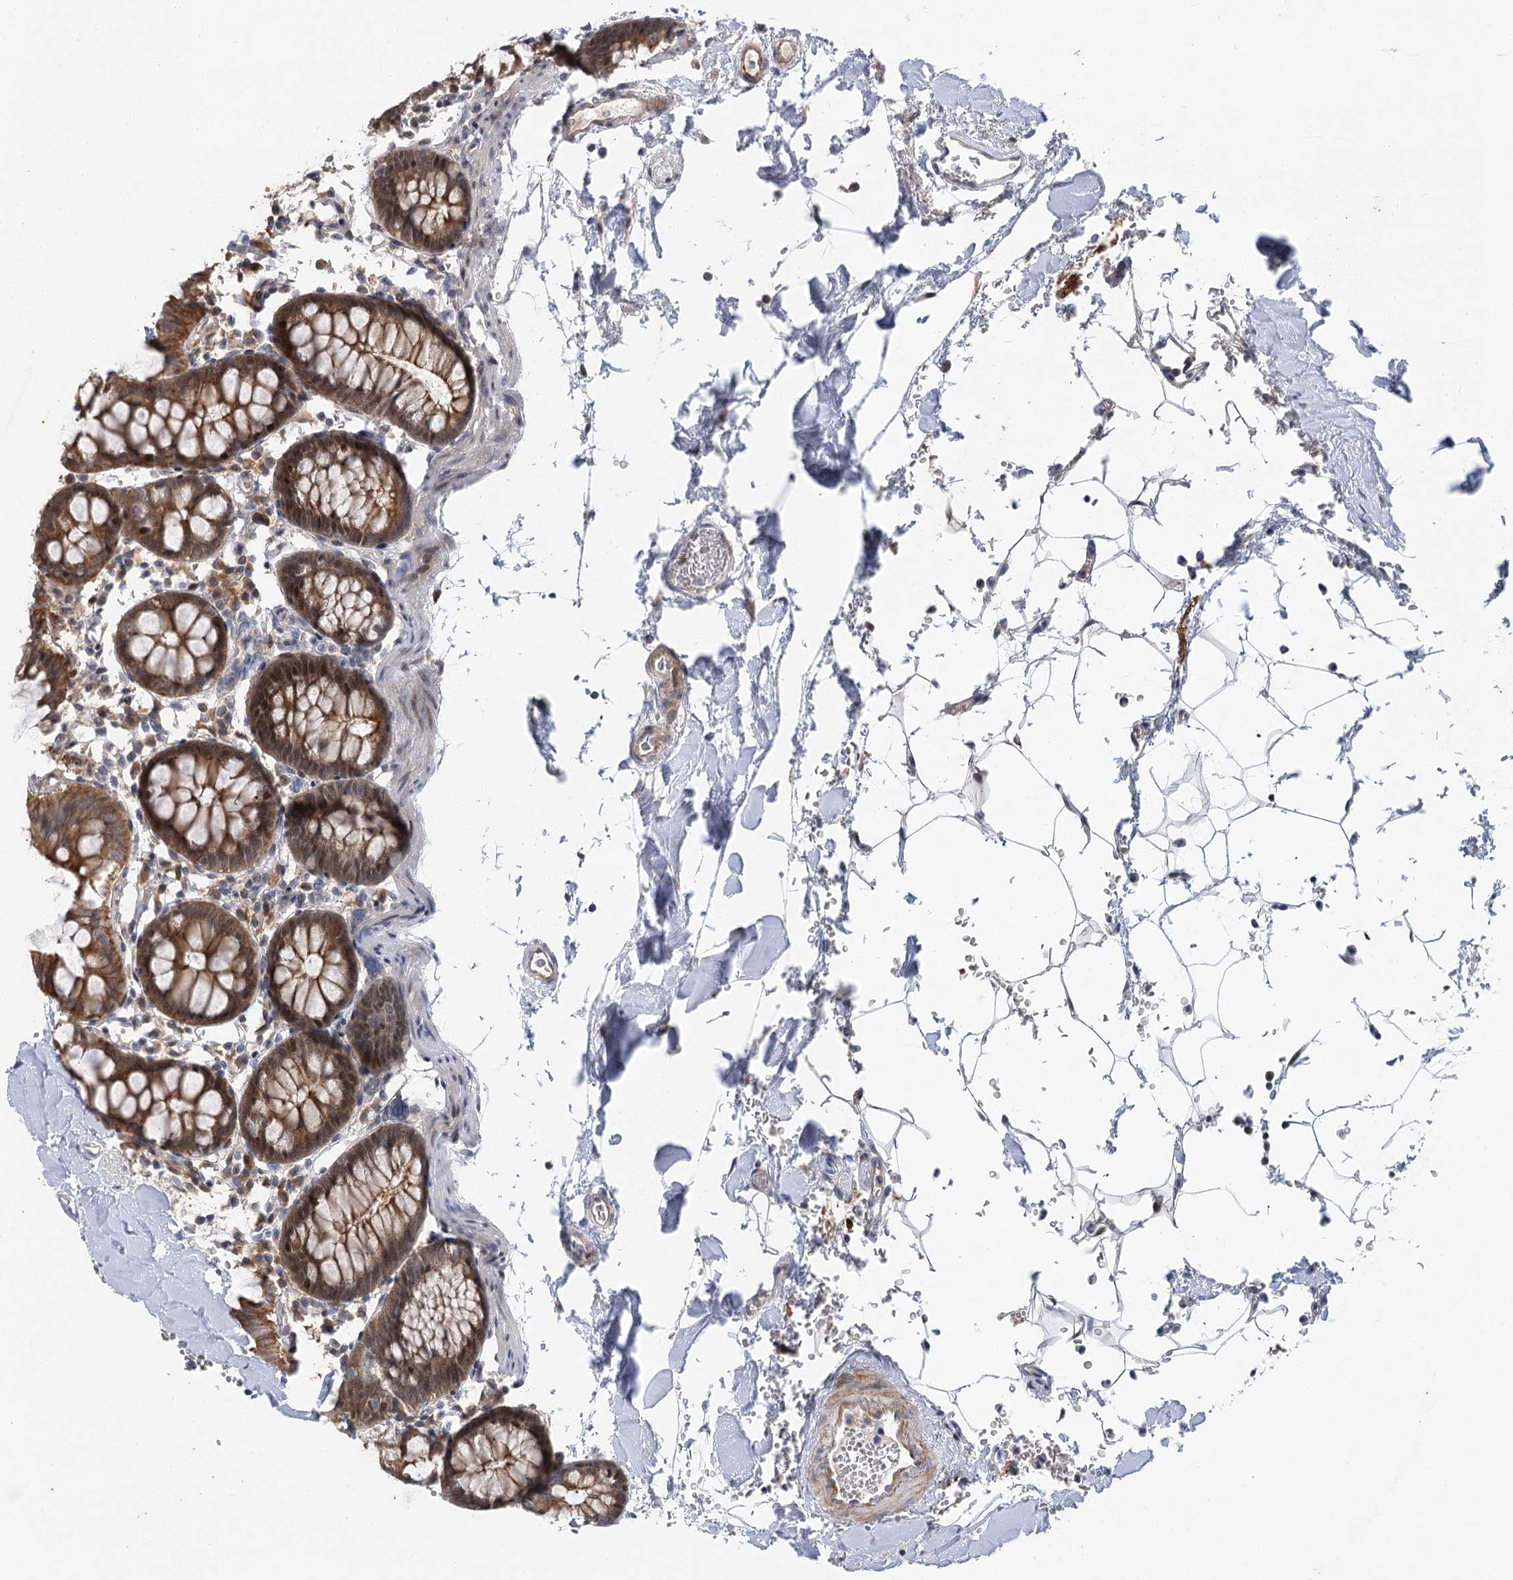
{"staining": {"intensity": "weak", "quantity": ">75%", "location": "cytoplasmic/membranous"}, "tissue": "colon", "cell_type": "Endothelial cells", "image_type": "normal", "snomed": [{"axis": "morphology", "description": "Normal tissue, NOS"}, {"axis": "topography", "description": "Colon"}], "caption": "Brown immunohistochemical staining in benign human colon shows weak cytoplasmic/membranous staining in approximately >75% of endothelial cells.", "gene": "IL11RA", "patient": {"sex": "male", "age": 75}}